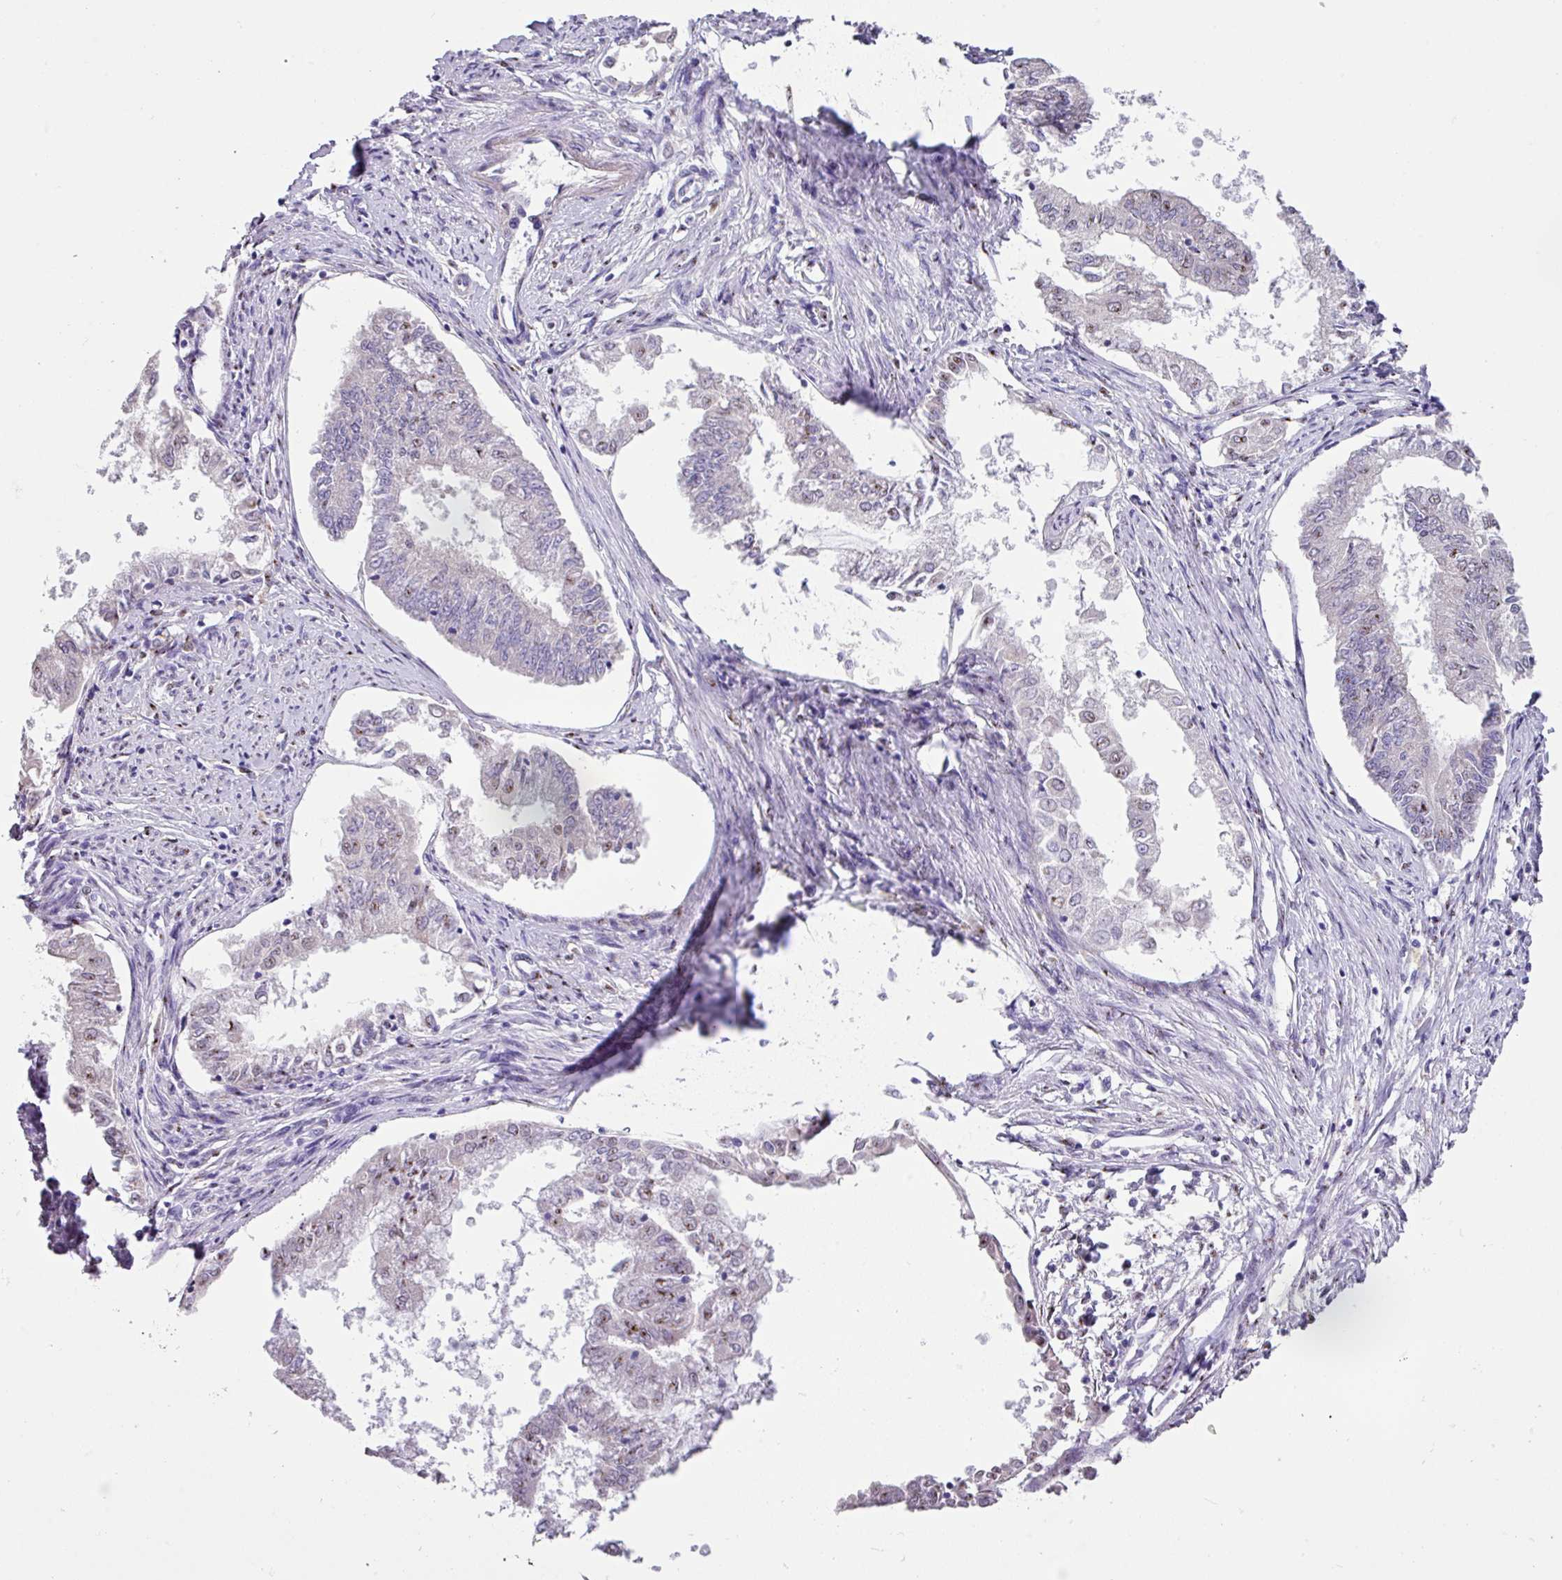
{"staining": {"intensity": "weak", "quantity": "25%-75%", "location": "nuclear"}, "tissue": "endometrial cancer", "cell_type": "Tumor cells", "image_type": "cancer", "snomed": [{"axis": "morphology", "description": "Adenocarcinoma, NOS"}, {"axis": "topography", "description": "Endometrium"}], "caption": "Tumor cells exhibit low levels of weak nuclear staining in about 25%-75% of cells in endometrial cancer (adenocarcinoma).", "gene": "ZG16", "patient": {"sex": "female", "age": 76}}